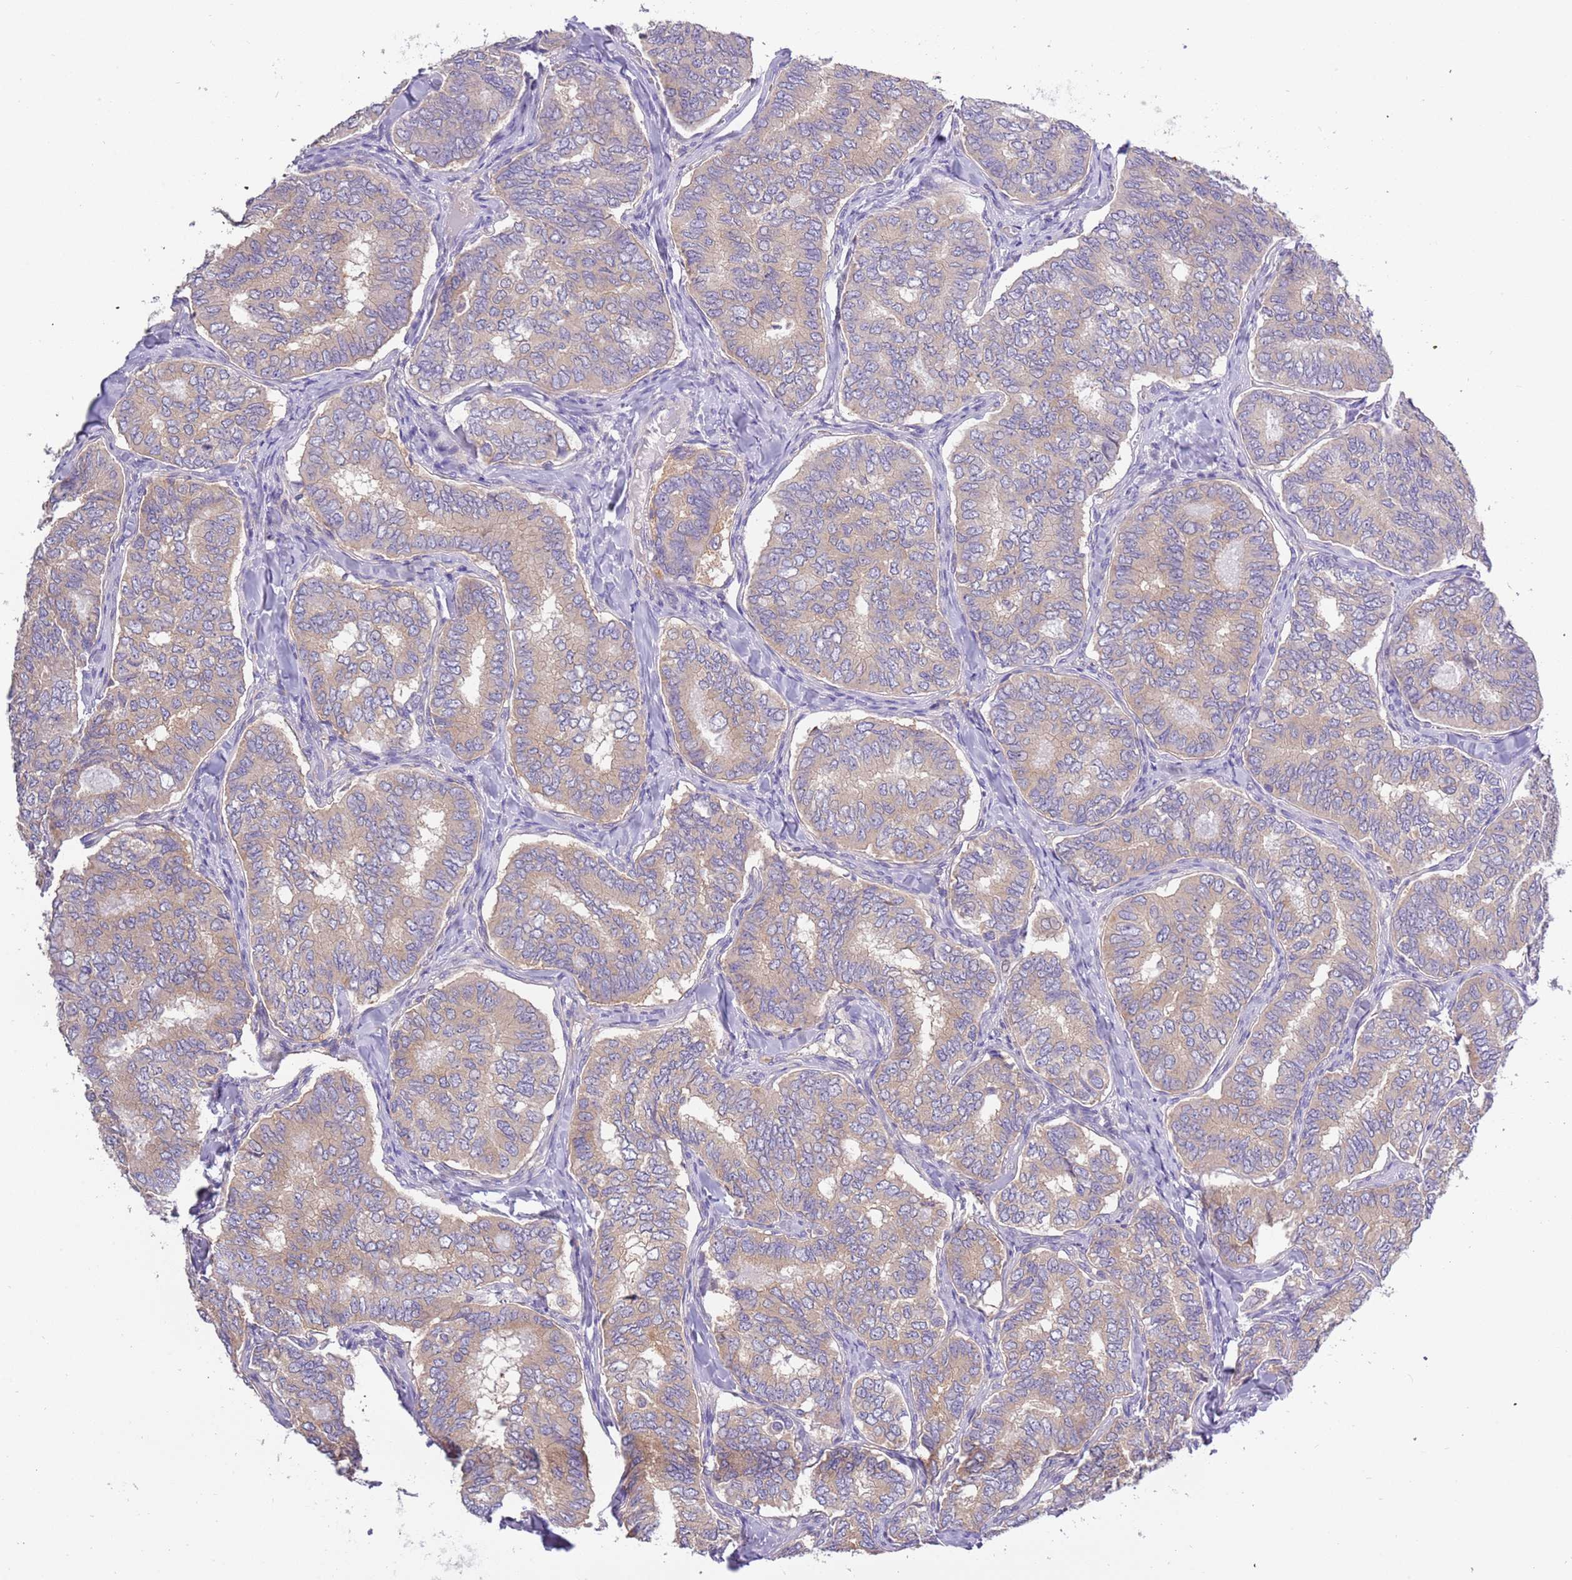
{"staining": {"intensity": "weak", "quantity": ">75%", "location": "cytoplasmic/membranous"}, "tissue": "thyroid cancer", "cell_type": "Tumor cells", "image_type": "cancer", "snomed": [{"axis": "morphology", "description": "Papillary adenocarcinoma, NOS"}, {"axis": "topography", "description": "Thyroid gland"}], "caption": "Weak cytoplasmic/membranous staining is identified in about >75% of tumor cells in thyroid papillary adenocarcinoma. The protein is shown in brown color, while the nuclei are stained blue.", "gene": "STIP1", "patient": {"sex": "female", "age": 35}}